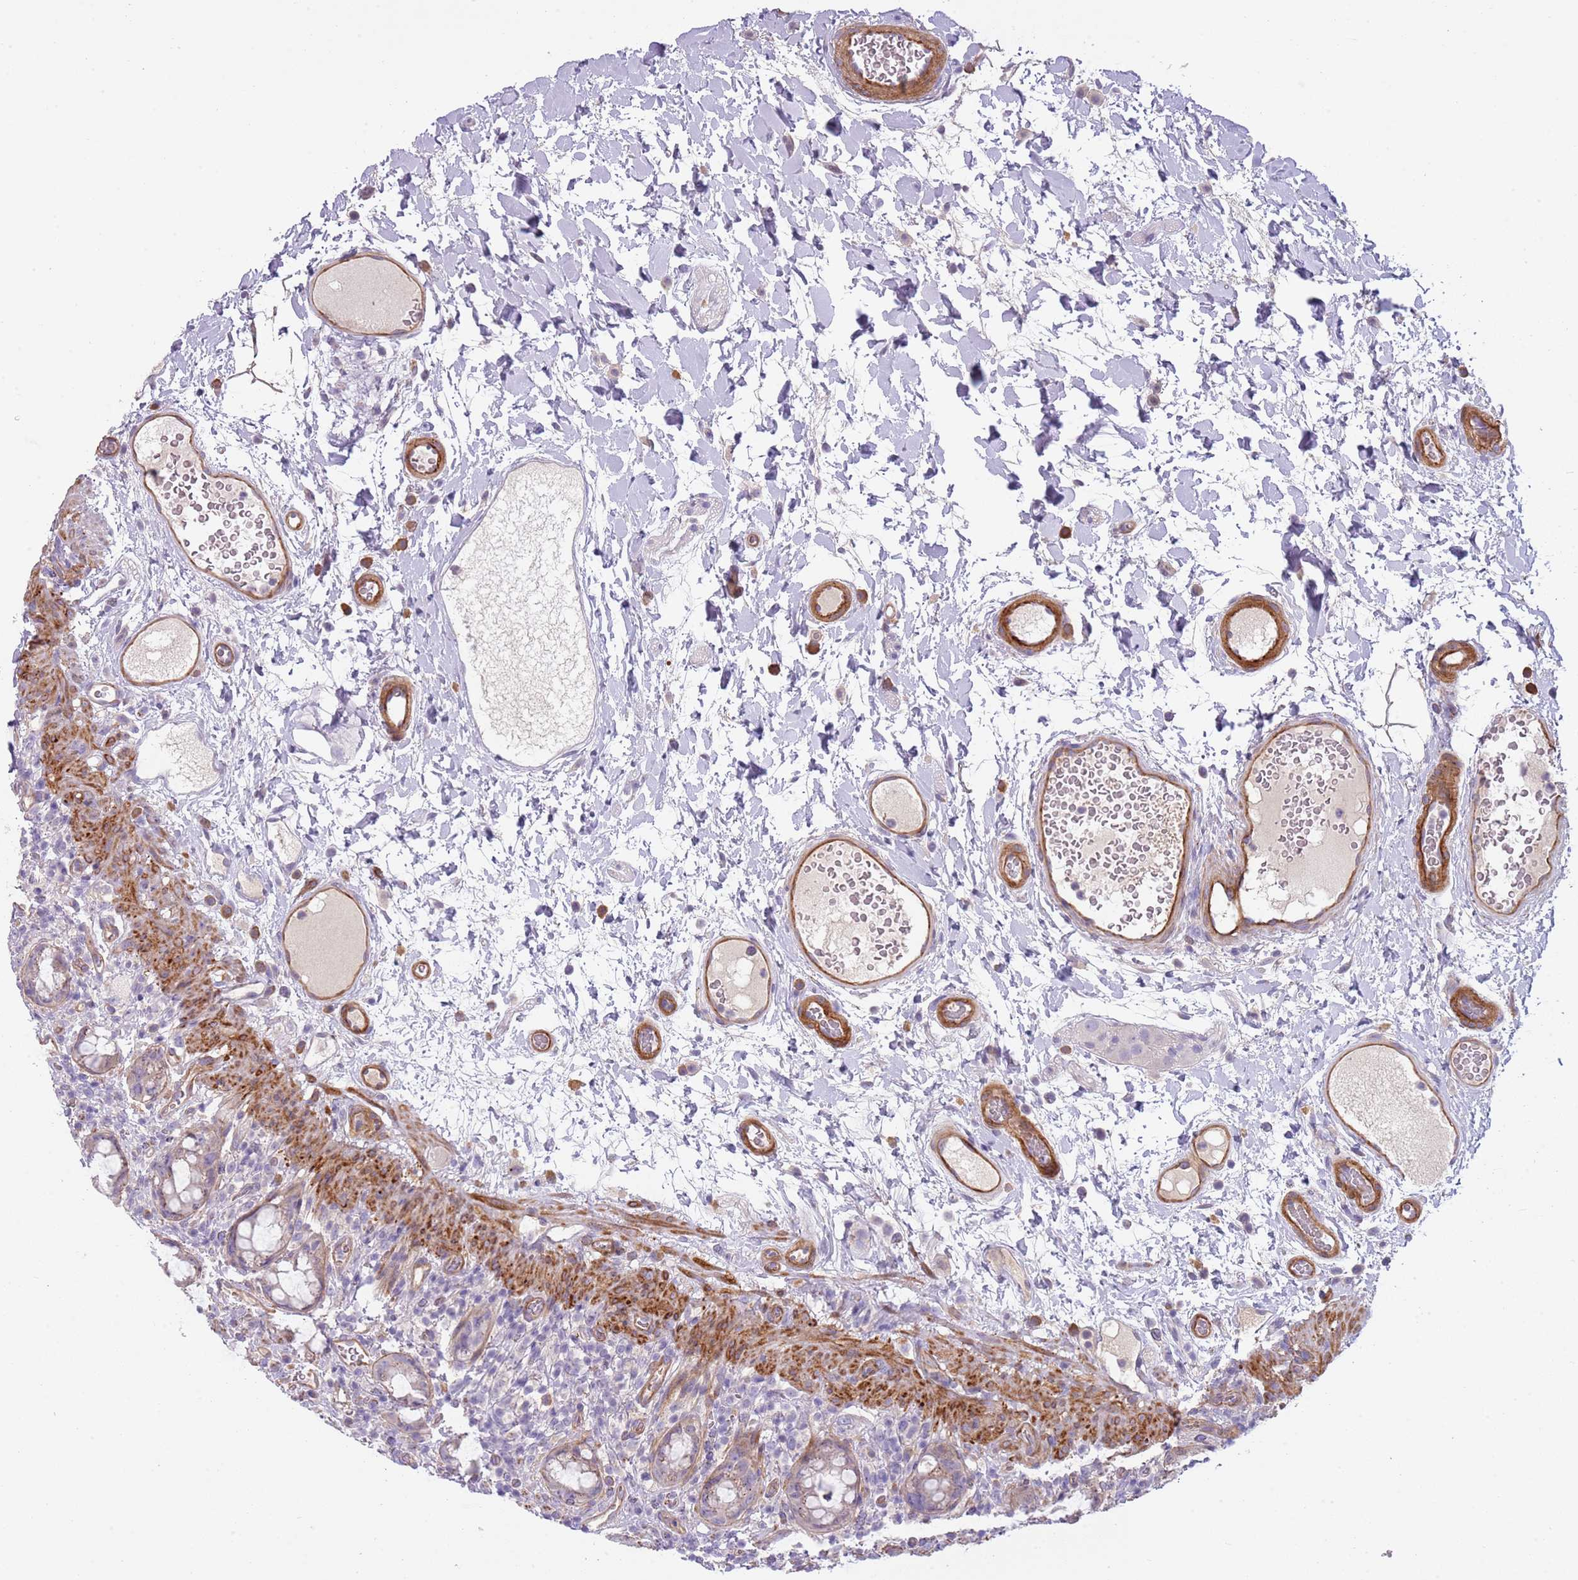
{"staining": {"intensity": "weak", "quantity": "25%-75%", "location": "cytoplasmic/membranous"}, "tissue": "rectum", "cell_type": "Glandular cells", "image_type": "normal", "snomed": [{"axis": "morphology", "description": "Normal tissue, NOS"}, {"axis": "topography", "description": "Rectum"}], "caption": "The image exhibits staining of benign rectum, revealing weak cytoplasmic/membranous protein expression (brown color) within glandular cells.", "gene": "TINAGL1", "patient": {"sex": "female", "age": 57}}